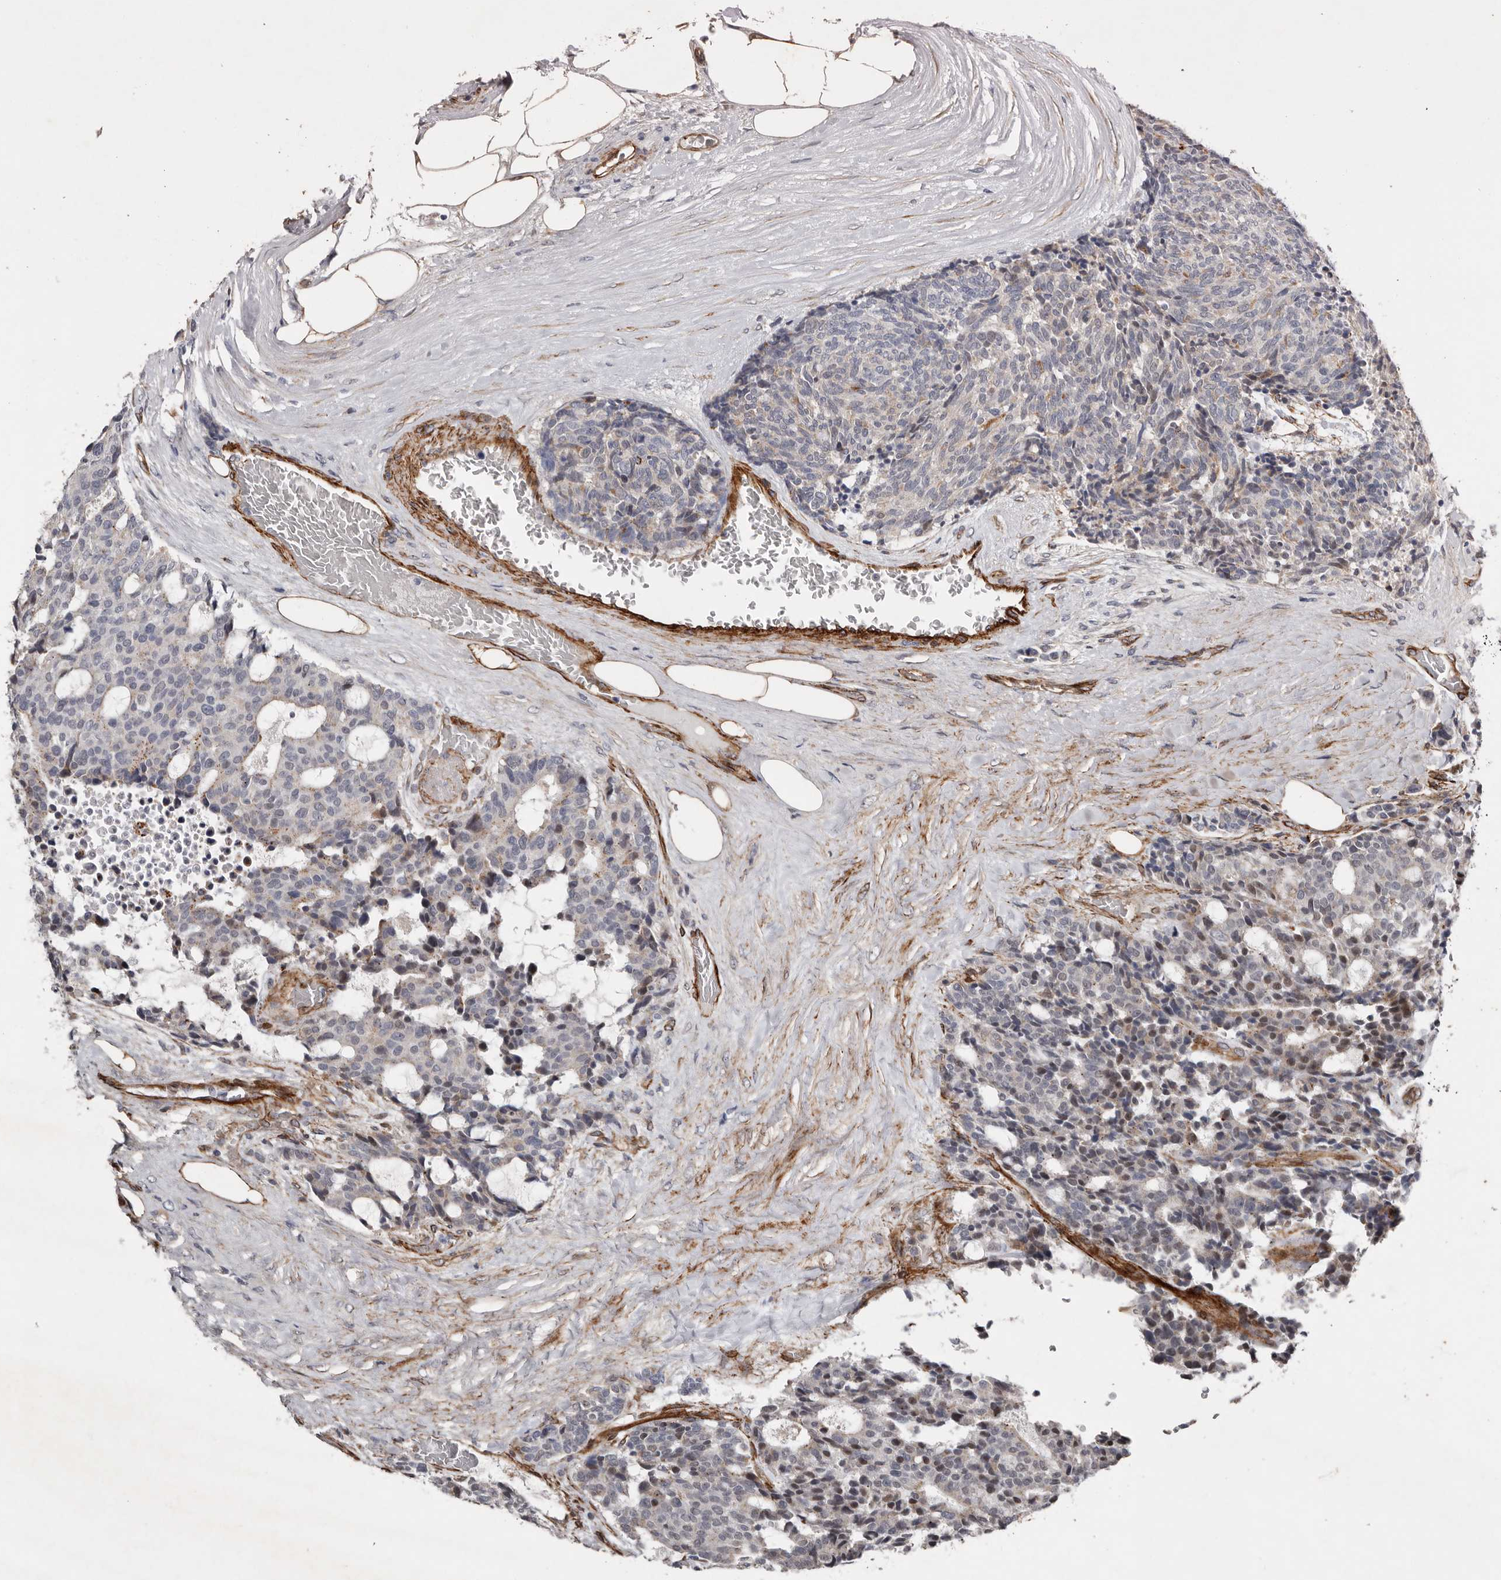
{"staining": {"intensity": "weak", "quantity": "<25%", "location": "cytoplasmic/membranous,nuclear"}, "tissue": "carcinoid", "cell_type": "Tumor cells", "image_type": "cancer", "snomed": [{"axis": "morphology", "description": "Carcinoid, malignant, NOS"}, {"axis": "topography", "description": "Pancreas"}], "caption": "Photomicrograph shows no protein positivity in tumor cells of carcinoid tissue.", "gene": "RANBP17", "patient": {"sex": "female", "age": 54}}